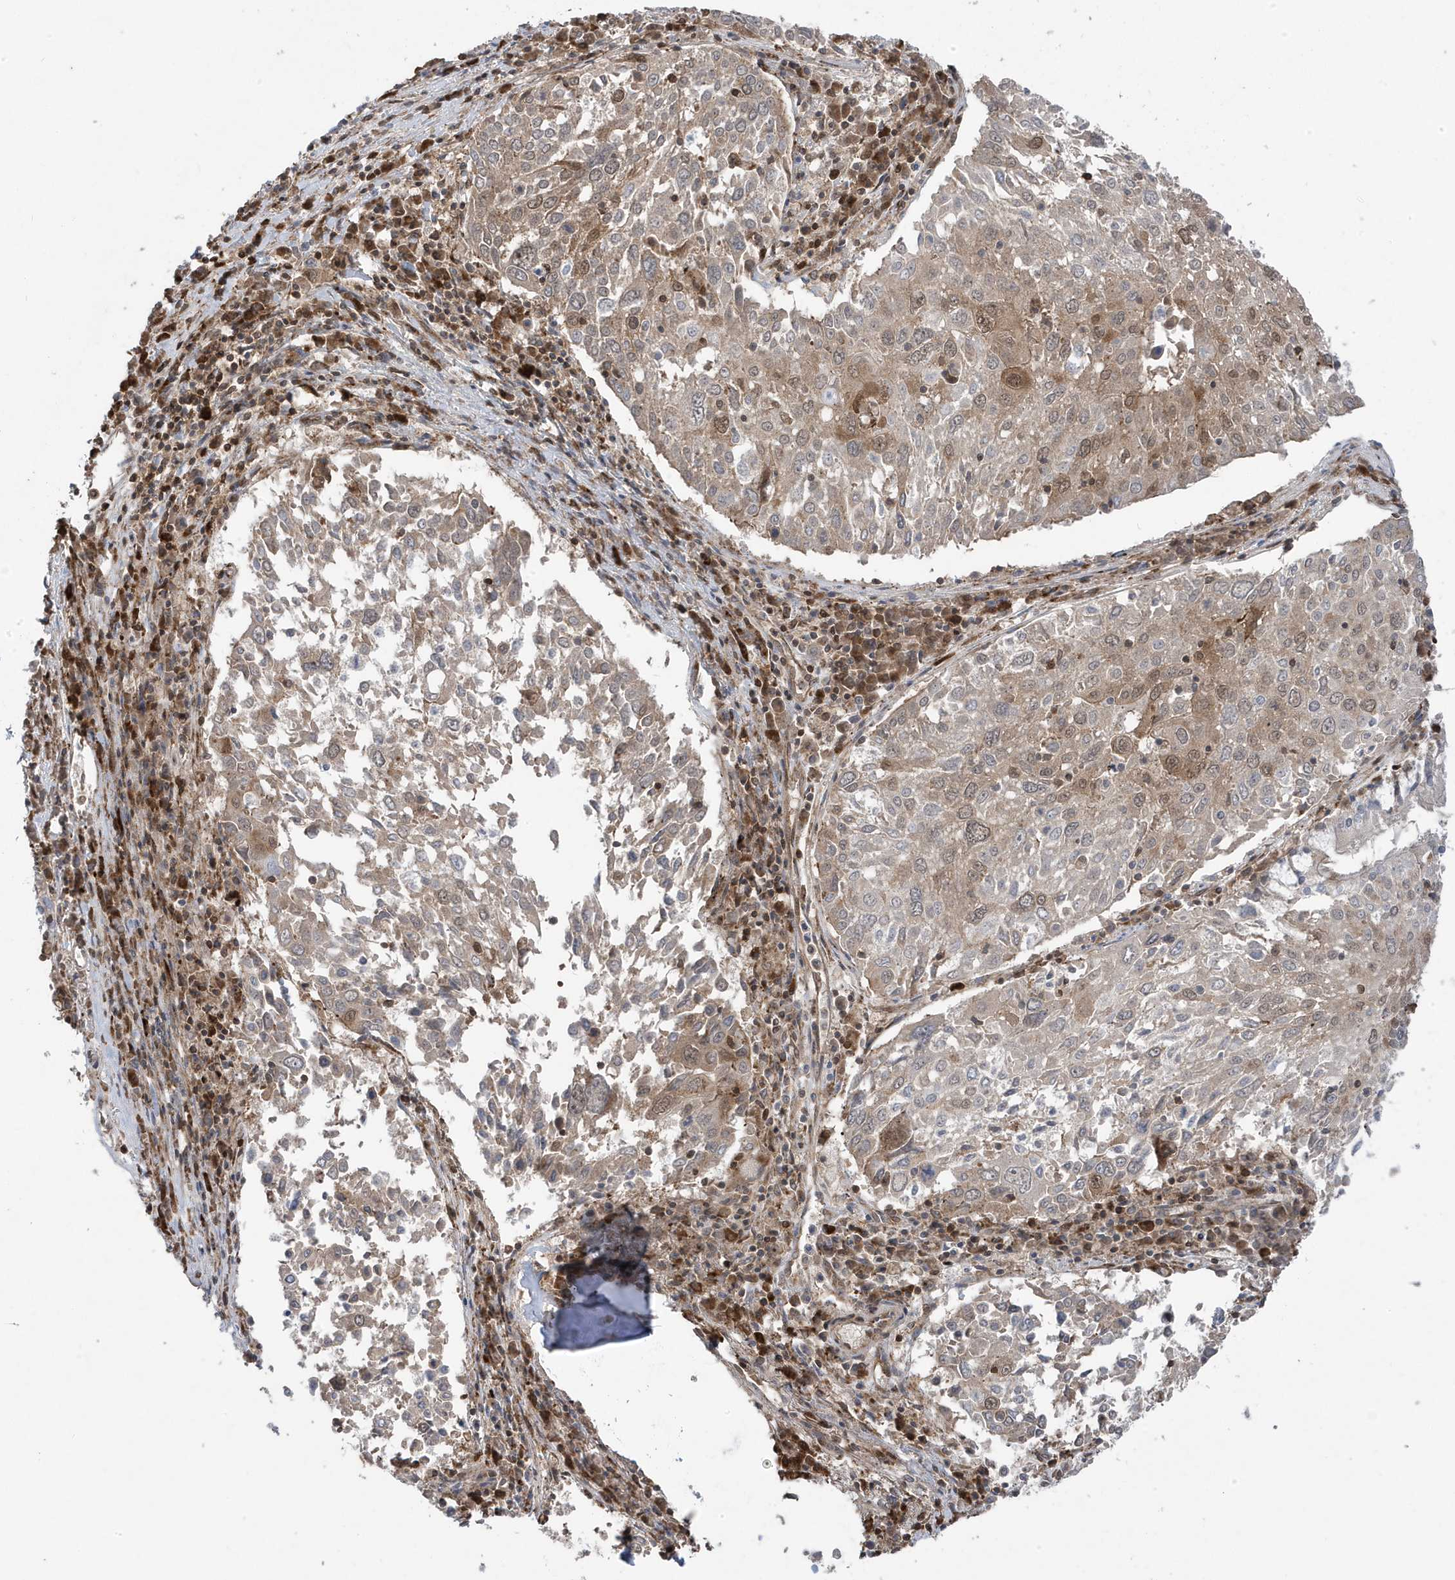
{"staining": {"intensity": "moderate", "quantity": "<25%", "location": "cytoplasmic/membranous,nuclear"}, "tissue": "lung cancer", "cell_type": "Tumor cells", "image_type": "cancer", "snomed": [{"axis": "morphology", "description": "Squamous cell carcinoma, NOS"}, {"axis": "topography", "description": "Lung"}], "caption": "Human lung cancer (squamous cell carcinoma) stained with a protein marker exhibits moderate staining in tumor cells.", "gene": "MAPK1IP1L", "patient": {"sex": "male", "age": 65}}